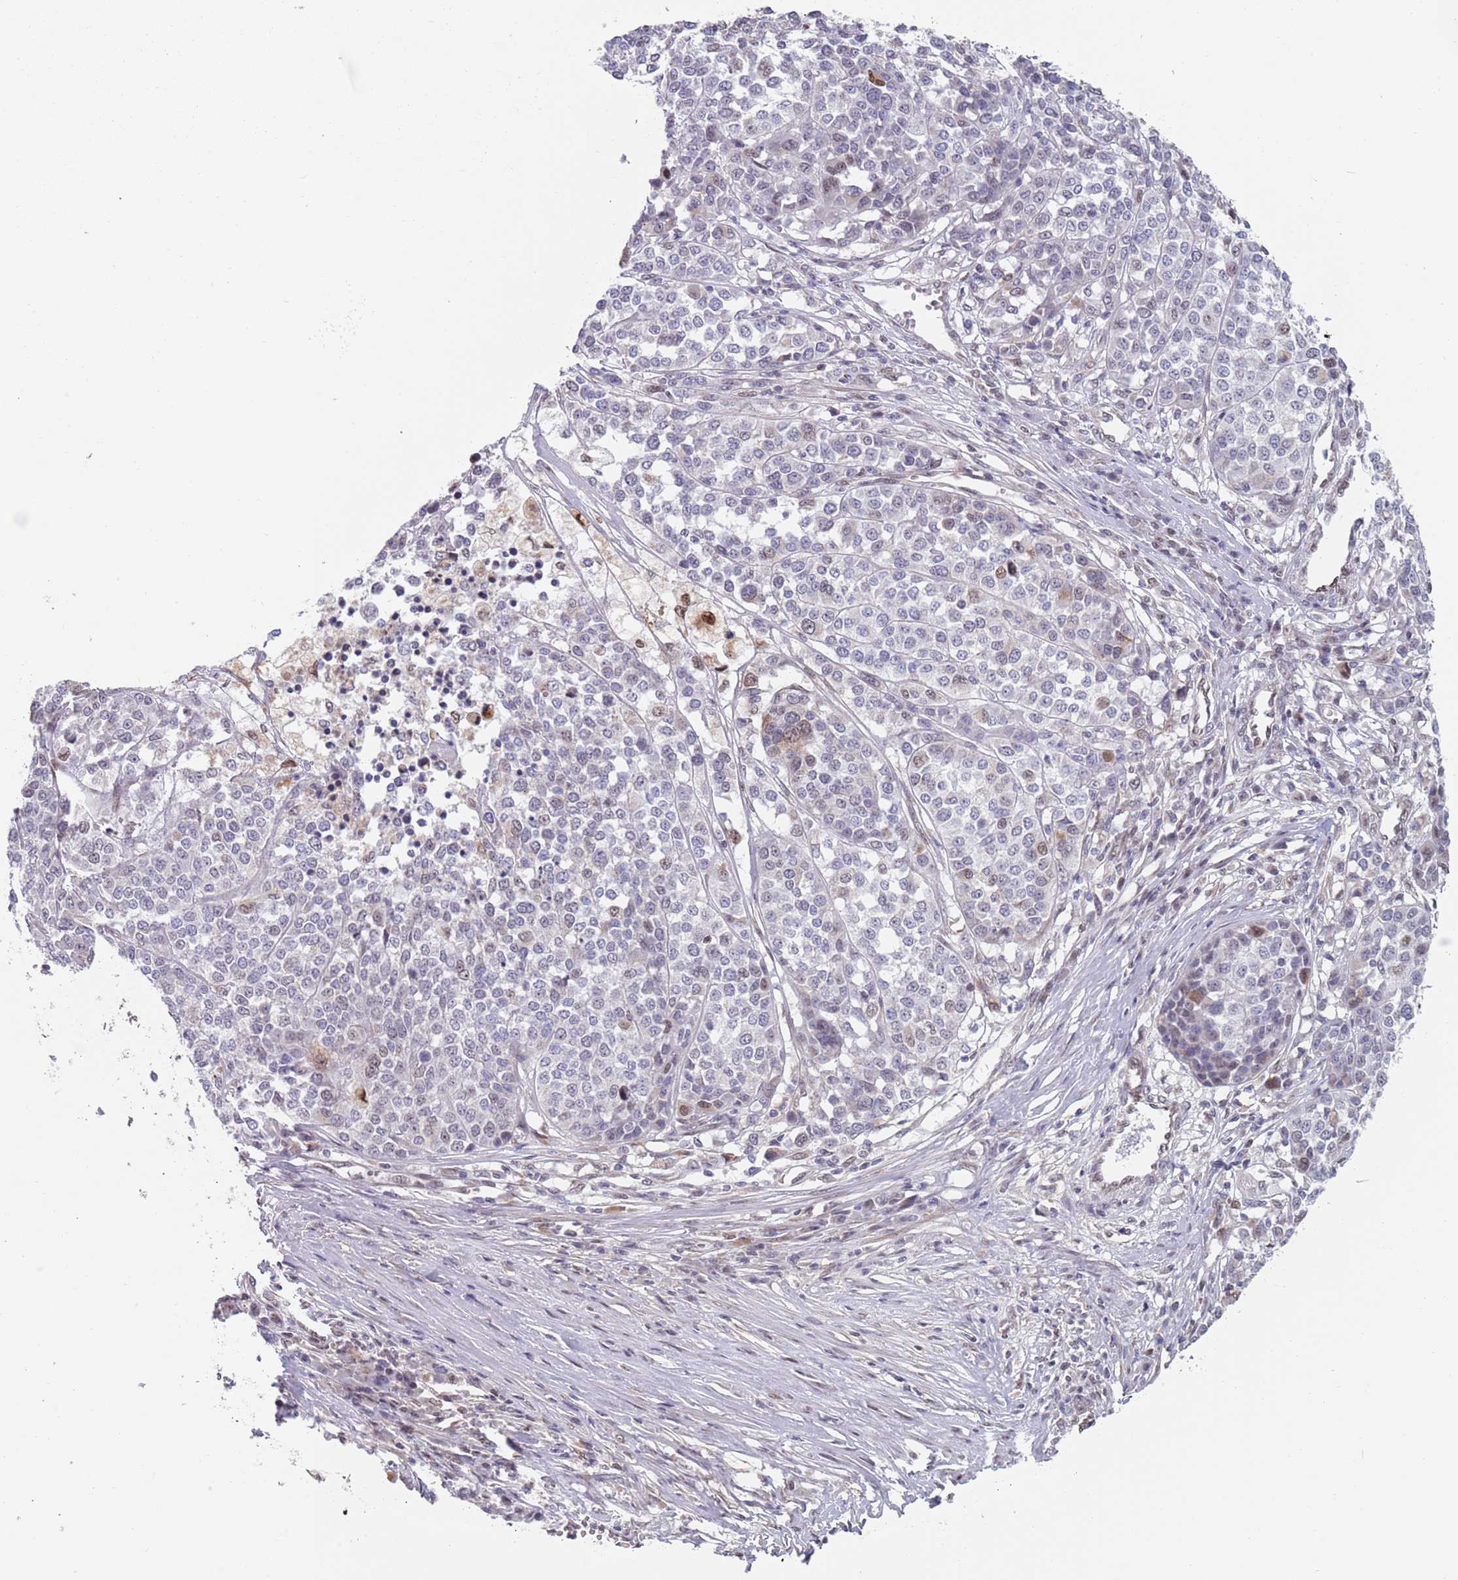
{"staining": {"intensity": "weak", "quantity": "<25%", "location": "nuclear"}, "tissue": "melanoma", "cell_type": "Tumor cells", "image_type": "cancer", "snomed": [{"axis": "morphology", "description": "Malignant melanoma, Metastatic site"}, {"axis": "topography", "description": "Lymph node"}], "caption": "High power microscopy histopathology image of an immunohistochemistry image of malignant melanoma (metastatic site), revealing no significant staining in tumor cells. The staining was performed using DAB to visualize the protein expression in brown, while the nuclei were stained in blue with hematoxylin (Magnification: 20x).", "gene": "MFSD12", "patient": {"sex": "male", "age": 44}}